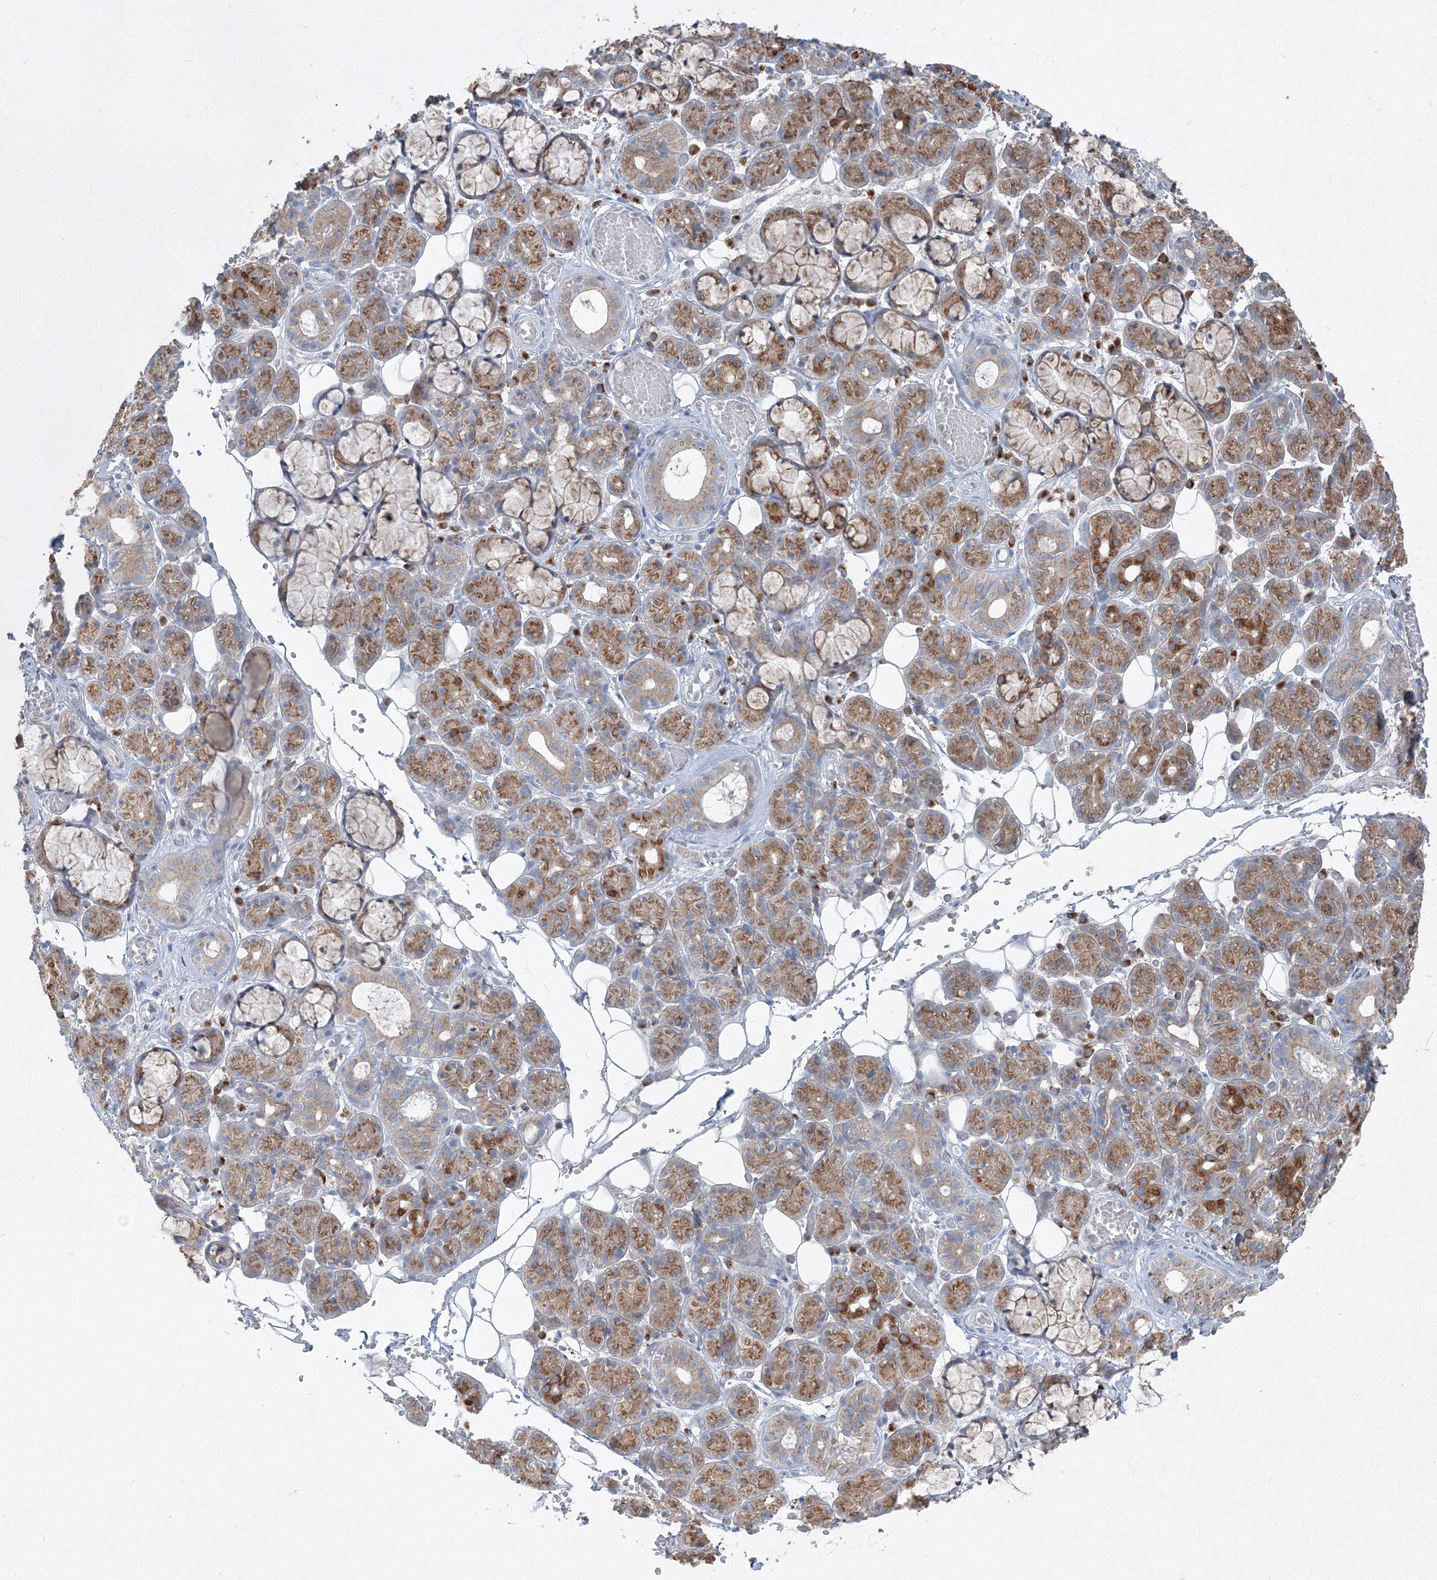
{"staining": {"intensity": "moderate", "quantity": "25%-75%", "location": "cytoplasmic/membranous"}, "tissue": "salivary gland", "cell_type": "Glandular cells", "image_type": "normal", "snomed": [{"axis": "morphology", "description": "Normal tissue, NOS"}, {"axis": "topography", "description": "Salivary gland"}], "caption": "Protein expression analysis of benign salivary gland displays moderate cytoplasmic/membranous positivity in about 25%-75% of glandular cells.", "gene": "IFNAR1", "patient": {"sex": "male", "age": 63}}